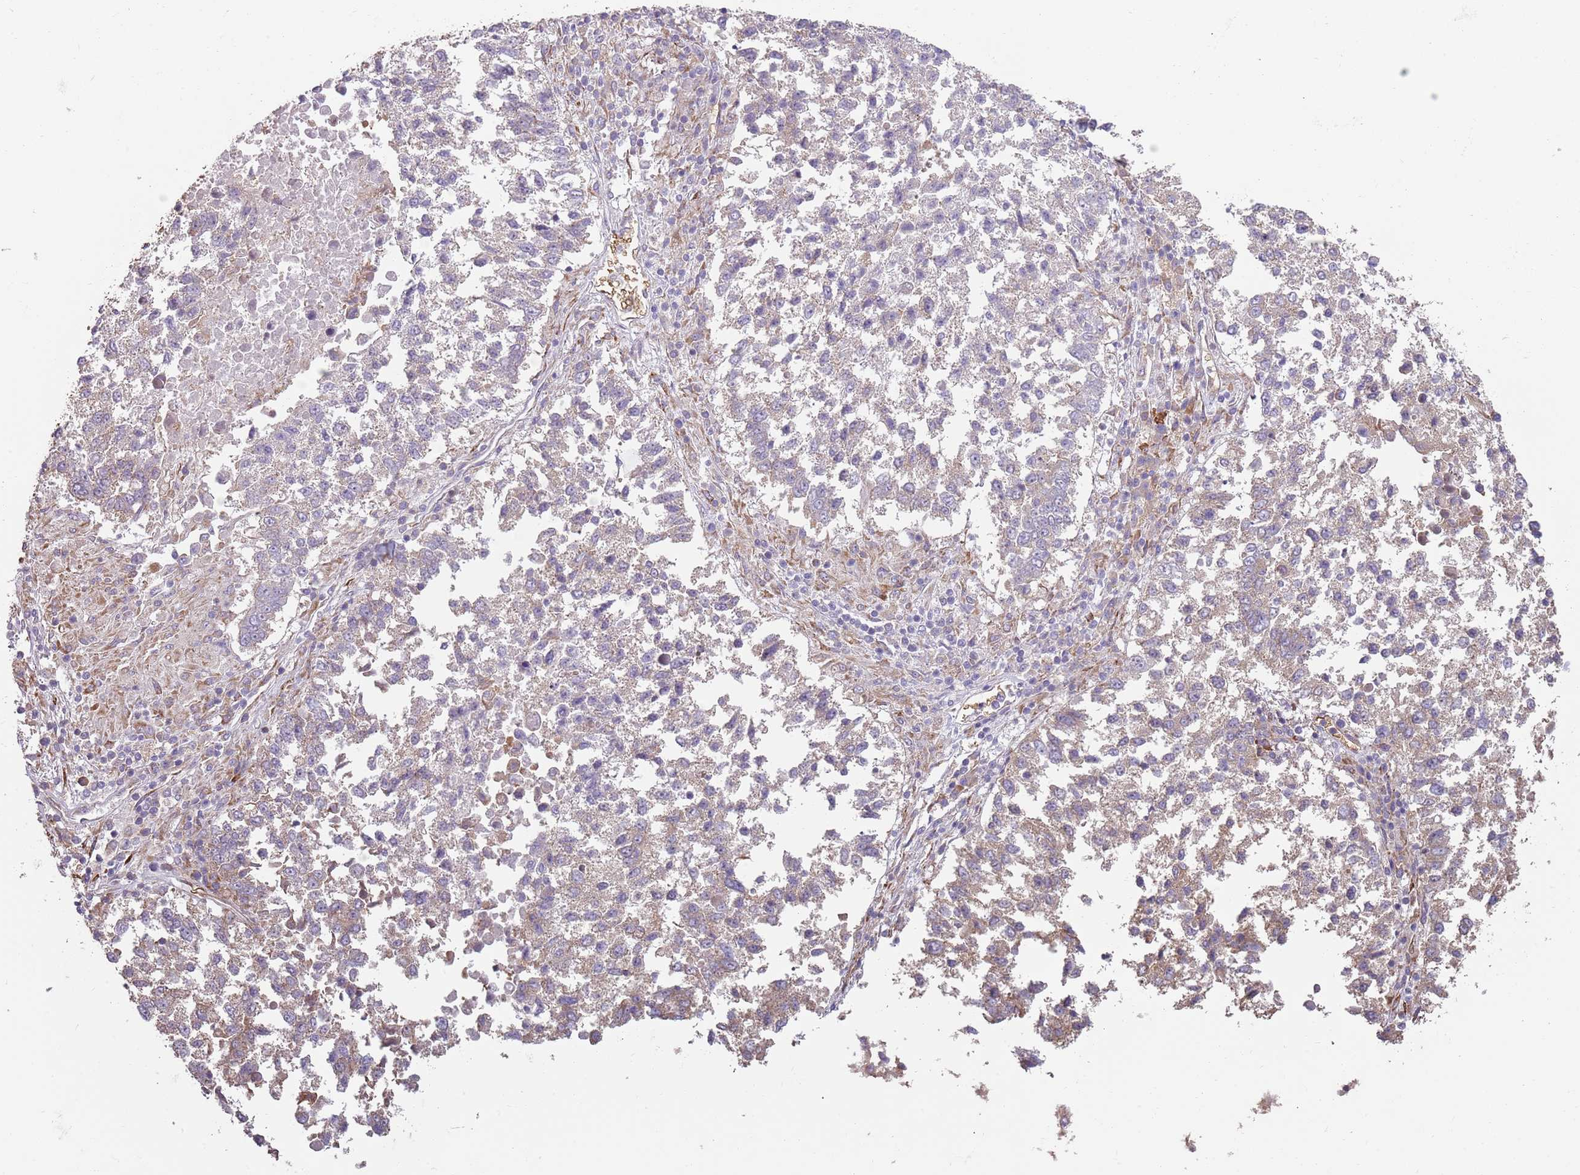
{"staining": {"intensity": "weak", "quantity": "<25%", "location": "cytoplasmic/membranous"}, "tissue": "lung cancer", "cell_type": "Tumor cells", "image_type": "cancer", "snomed": [{"axis": "morphology", "description": "Squamous cell carcinoma, NOS"}, {"axis": "topography", "description": "Lung"}], "caption": "IHC image of lung cancer (squamous cell carcinoma) stained for a protein (brown), which reveals no positivity in tumor cells.", "gene": "SPATA2", "patient": {"sex": "male", "age": 73}}